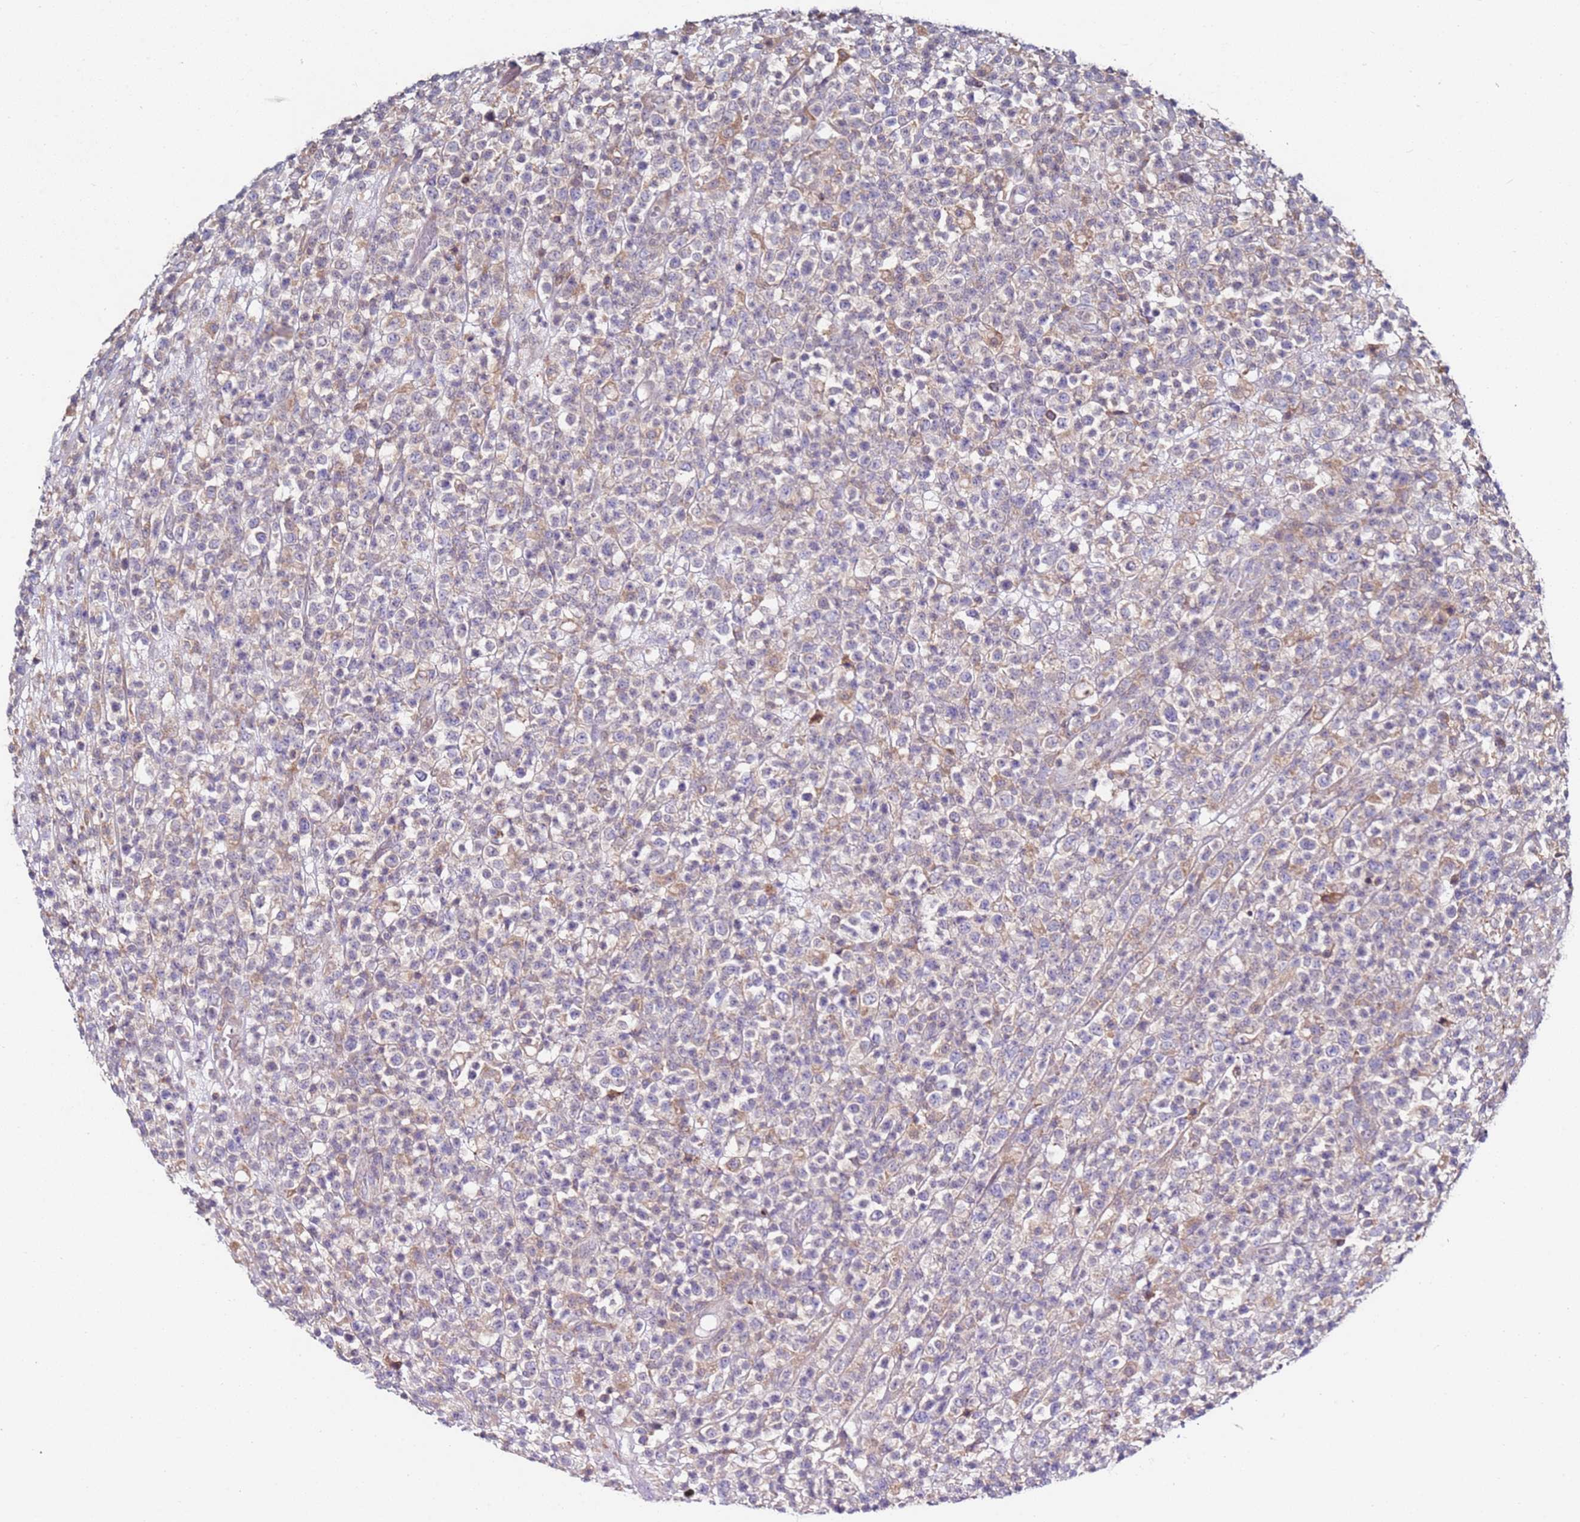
{"staining": {"intensity": "negative", "quantity": "none", "location": "none"}, "tissue": "lymphoma", "cell_type": "Tumor cells", "image_type": "cancer", "snomed": [{"axis": "morphology", "description": "Malignant lymphoma, non-Hodgkin's type, High grade"}, {"axis": "topography", "description": "Colon"}], "caption": "A high-resolution micrograph shows IHC staining of lymphoma, which reveals no significant positivity in tumor cells. (DAB (3,3'-diaminobenzidine) immunohistochemistry (IHC) with hematoxylin counter stain).", "gene": "CNOT9", "patient": {"sex": "female", "age": 53}}